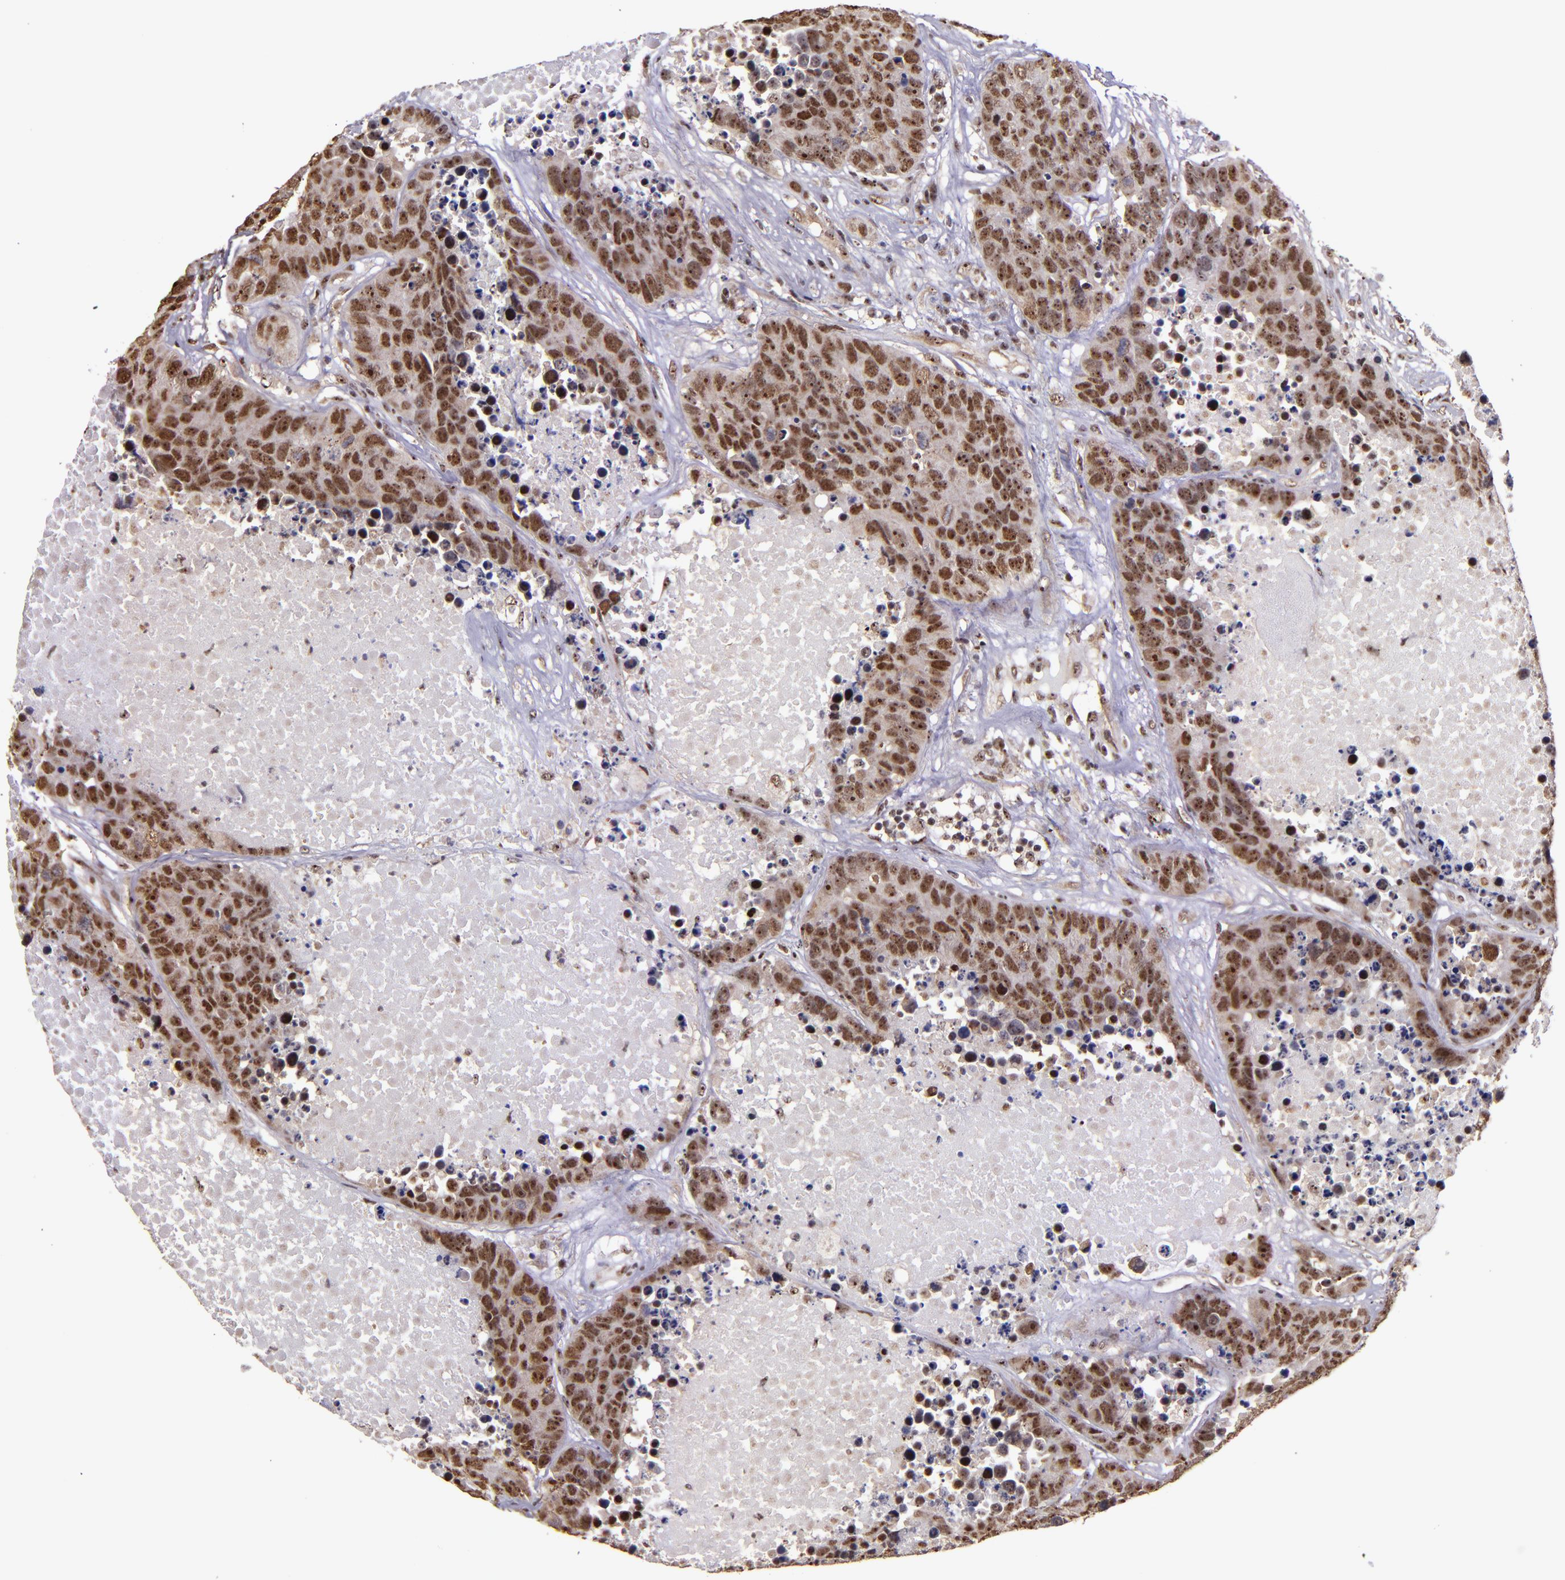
{"staining": {"intensity": "moderate", "quantity": ">75%", "location": "nuclear"}, "tissue": "carcinoid", "cell_type": "Tumor cells", "image_type": "cancer", "snomed": [{"axis": "morphology", "description": "Carcinoid, malignant, NOS"}, {"axis": "topography", "description": "Lung"}], "caption": "A photomicrograph of carcinoid (malignant) stained for a protein exhibits moderate nuclear brown staining in tumor cells.", "gene": "CECR2", "patient": {"sex": "male", "age": 60}}